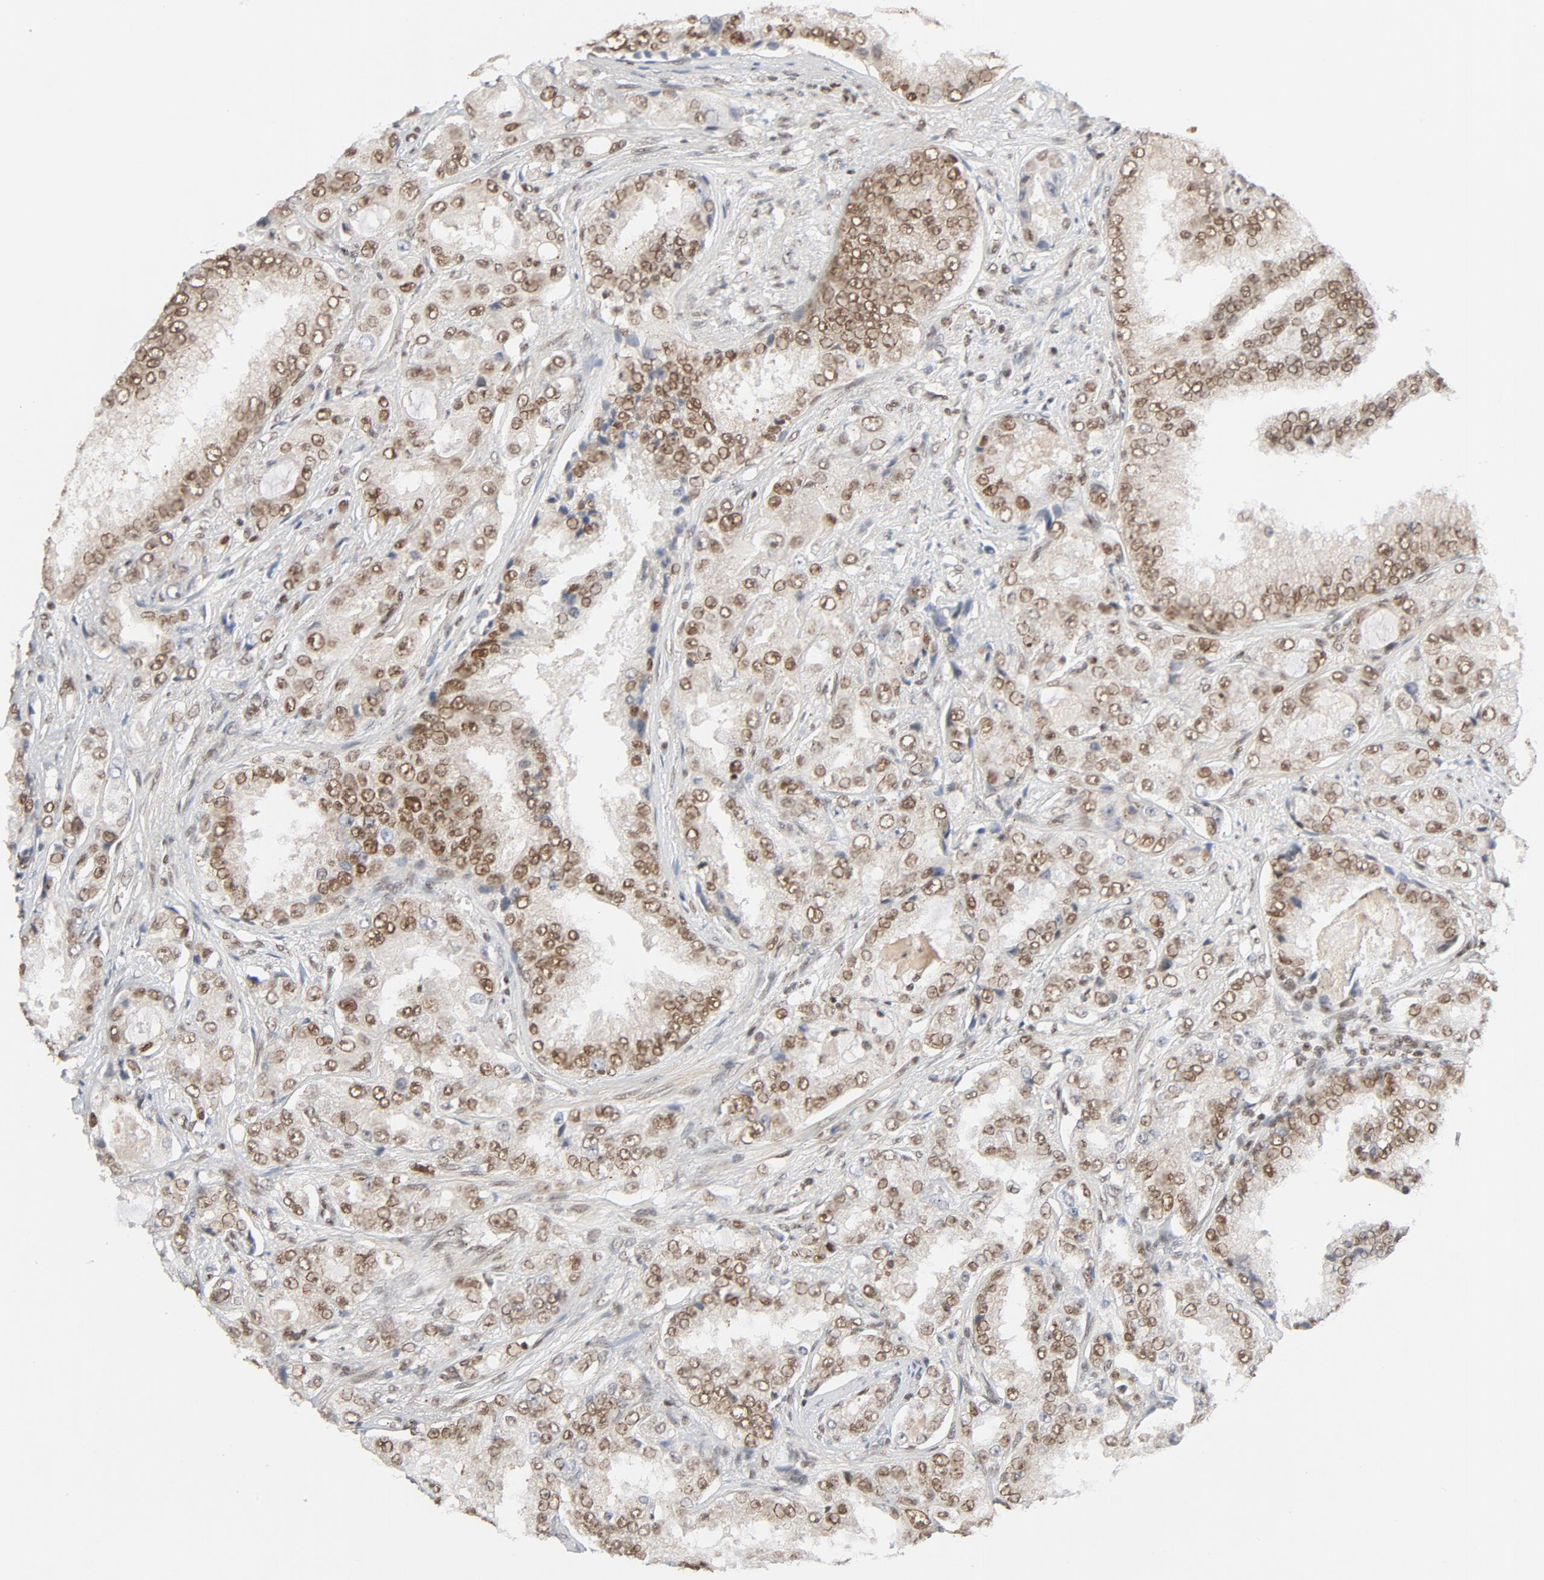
{"staining": {"intensity": "moderate", "quantity": ">75%", "location": "nuclear"}, "tissue": "prostate cancer", "cell_type": "Tumor cells", "image_type": "cancer", "snomed": [{"axis": "morphology", "description": "Adenocarcinoma, High grade"}, {"axis": "topography", "description": "Prostate"}], "caption": "Protein analysis of prostate cancer (high-grade adenocarcinoma) tissue exhibits moderate nuclear expression in approximately >75% of tumor cells.", "gene": "SMARCD1", "patient": {"sex": "male", "age": 73}}